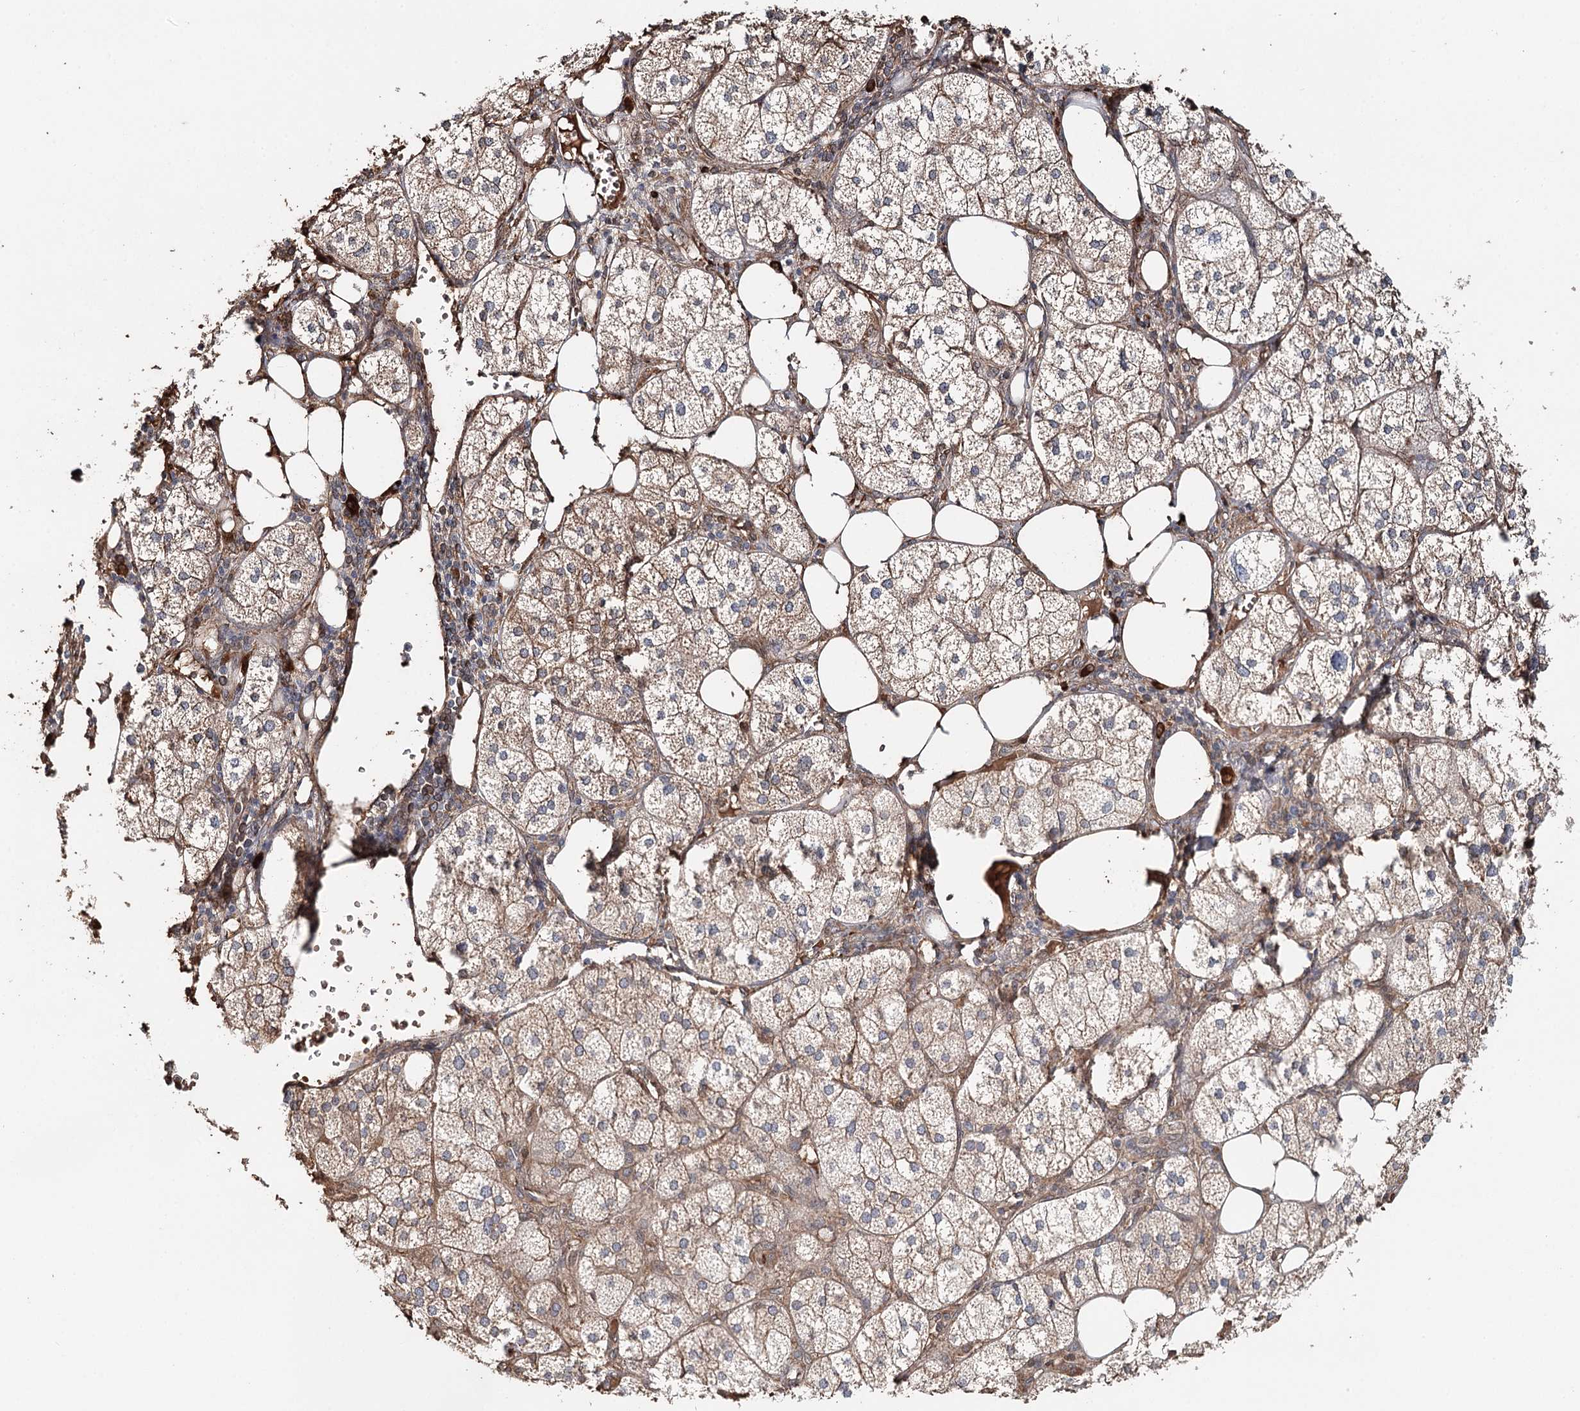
{"staining": {"intensity": "moderate", "quantity": ">75%", "location": "cytoplasmic/membranous"}, "tissue": "adrenal gland", "cell_type": "Glandular cells", "image_type": "normal", "snomed": [{"axis": "morphology", "description": "Normal tissue, NOS"}, {"axis": "topography", "description": "Adrenal gland"}], "caption": "DAB (3,3'-diaminobenzidine) immunohistochemical staining of benign adrenal gland exhibits moderate cytoplasmic/membranous protein expression in about >75% of glandular cells.", "gene": "SYVN1", "patient": {"sex": "female", "age": 61}}